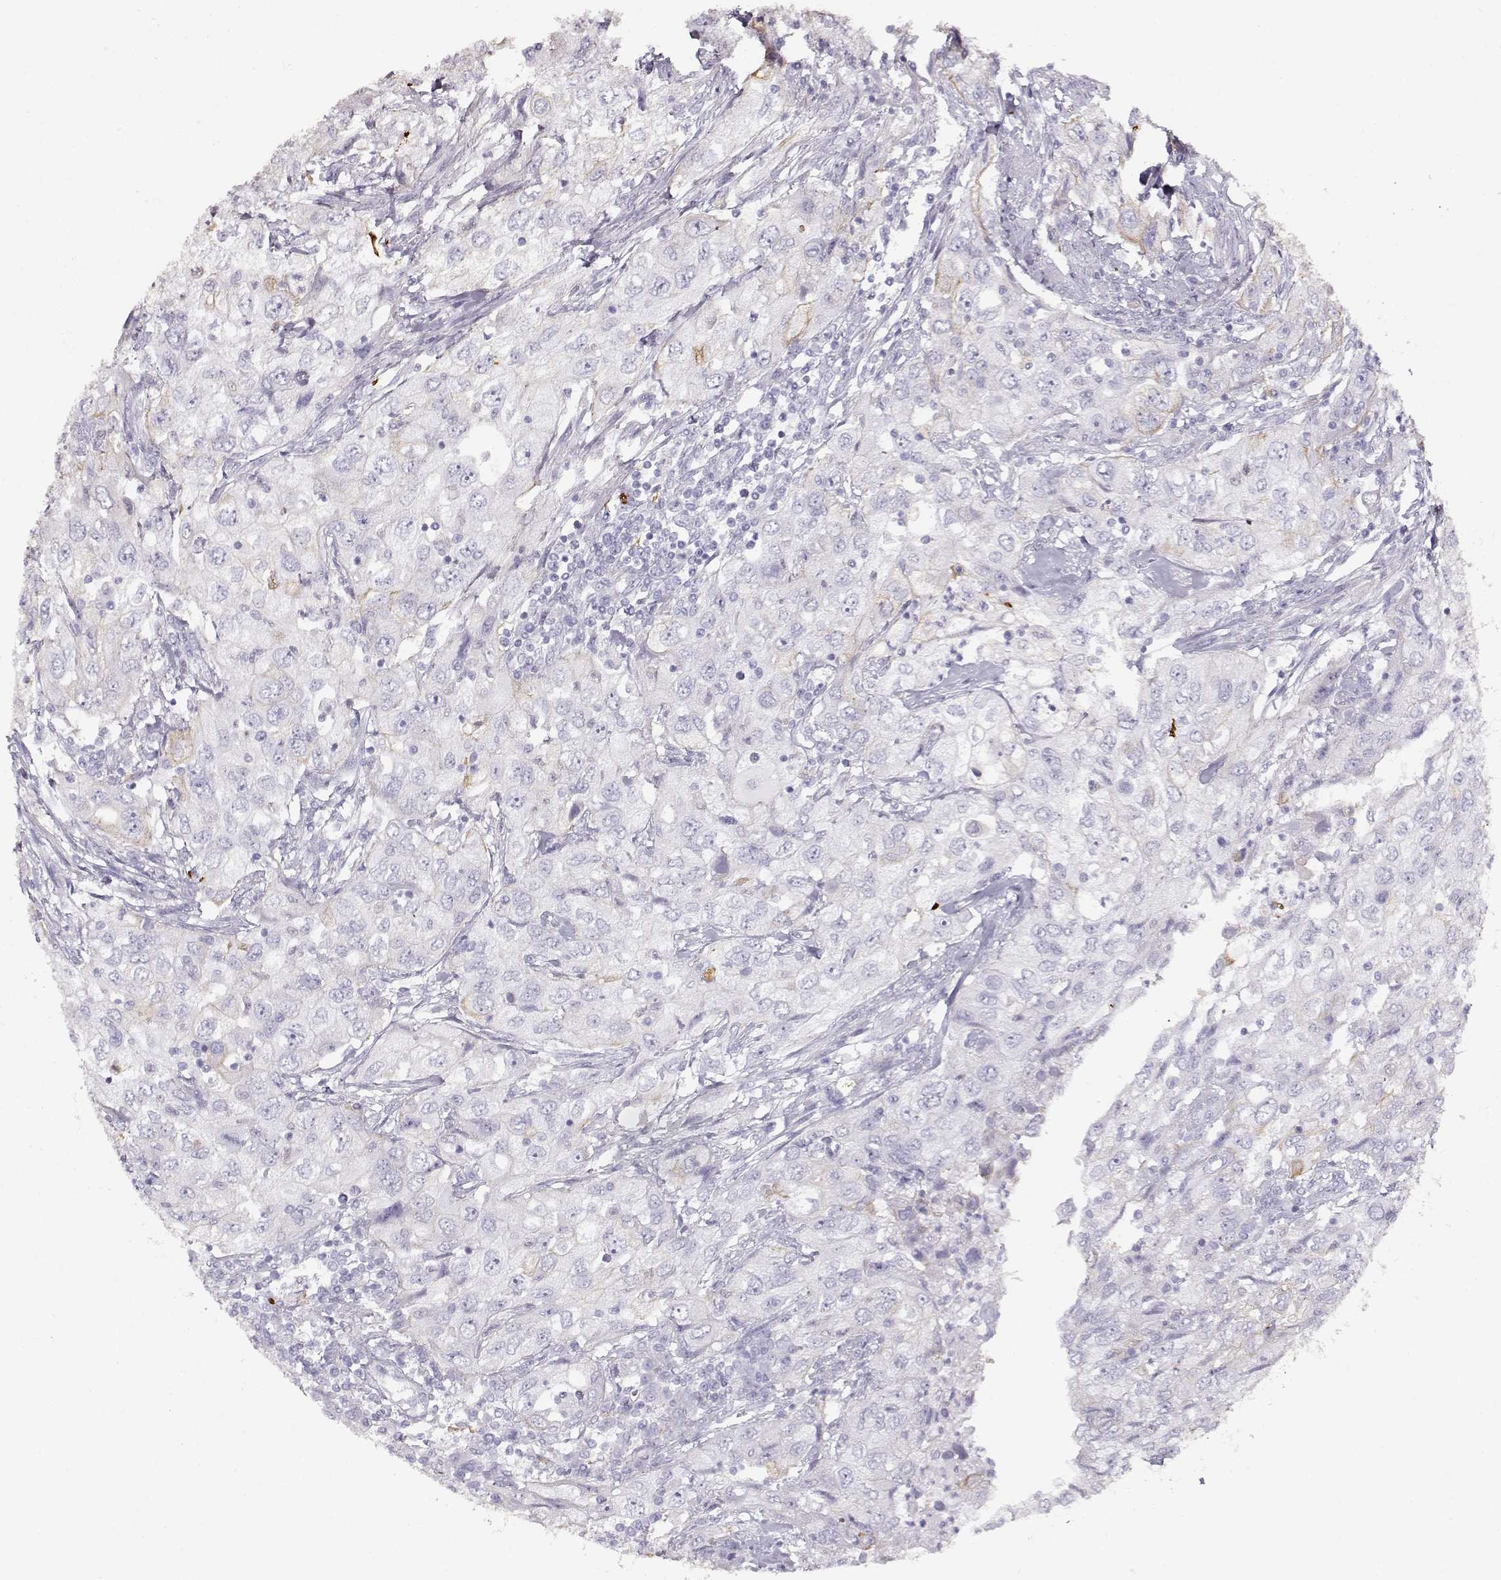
{"staining": {"intensity": "negative", "quantity": "none", "location": "none"}, "tissue": "urothelial cancer", "cell_type": "Tumor cells", "image_type": "cancer", "snomed": [{"axis": "morphology", "description": "Urothelial carcinoma, High grade"}, {"axis": "topography", "description": "Urinary bladder"}], "caption": "High power microscopy photomicrograph of an immunohistochemistry micrograph of high-grade urothelial carcinoma, revealing no significant positivity in tumor cells.", "gene": "S100B", "patient": {"sex": "male", "age": 76}}